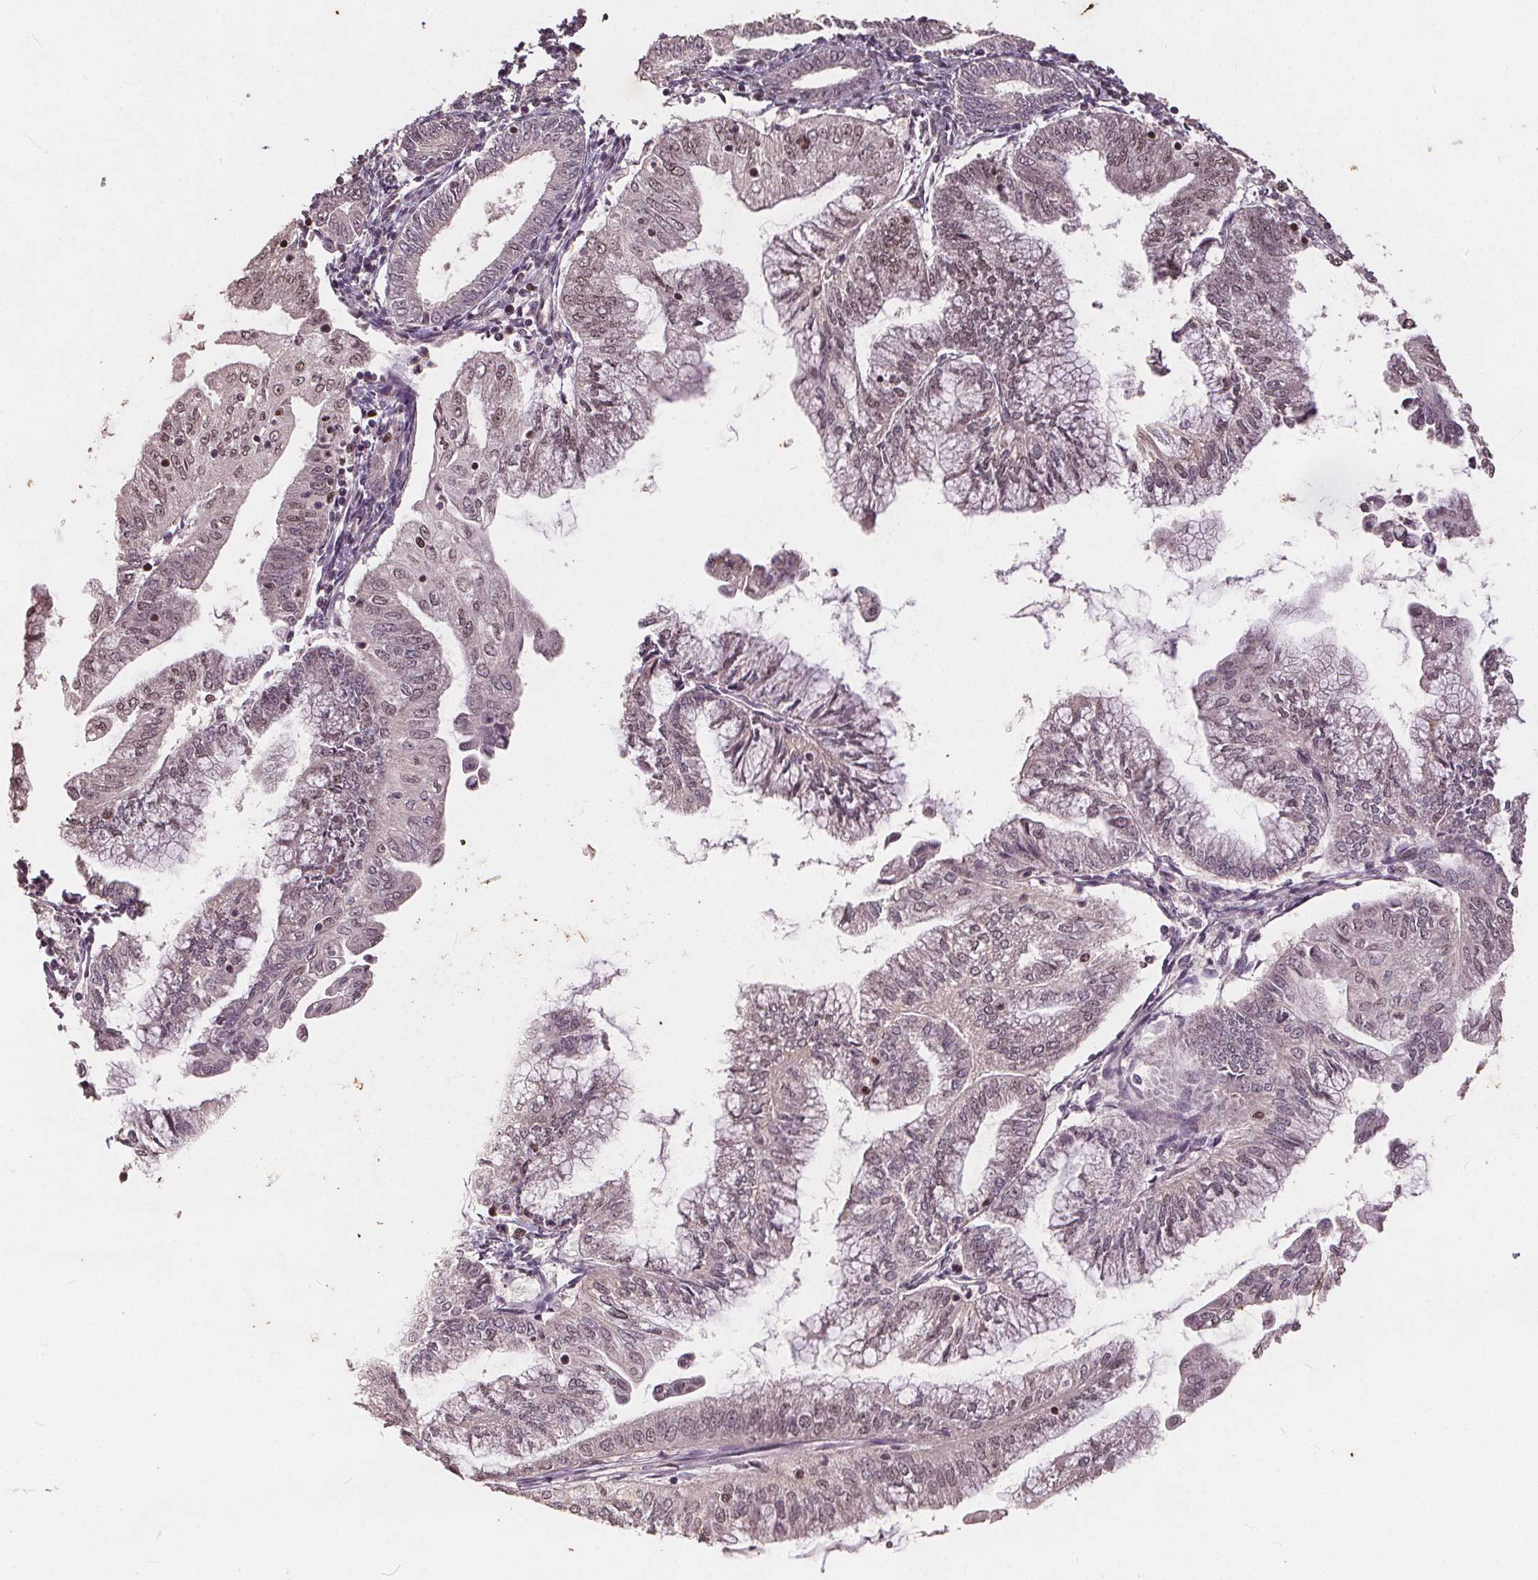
{"staining": {"intensity": "weak", "quantity": ">75%", "location": "nuclear"}, "tissue": "endometrial cancer", "cell_type": "Tumor cells", "image_type": "cancer", "snomed": [{"axis": "morphology", "description": "Adenocarcinoma, NOS"}, {"axis": "topography", "description": "Endometrium"}], "caption": "Endometrial cancer stained with DAB (3,3'-diaminobenzidine) IHC reveals low levels of weak nuclear positivity in about >75% of tumor cells. The staining was performed using DAB (3,3'-diaminobenzidine) to visualize the protein expression in brown, while the nuclei were stained in blue with hematoxylin (Magnification: 20x).", "gene": "DNMT3B", "patient": {"sex": "female", "age": 55}}